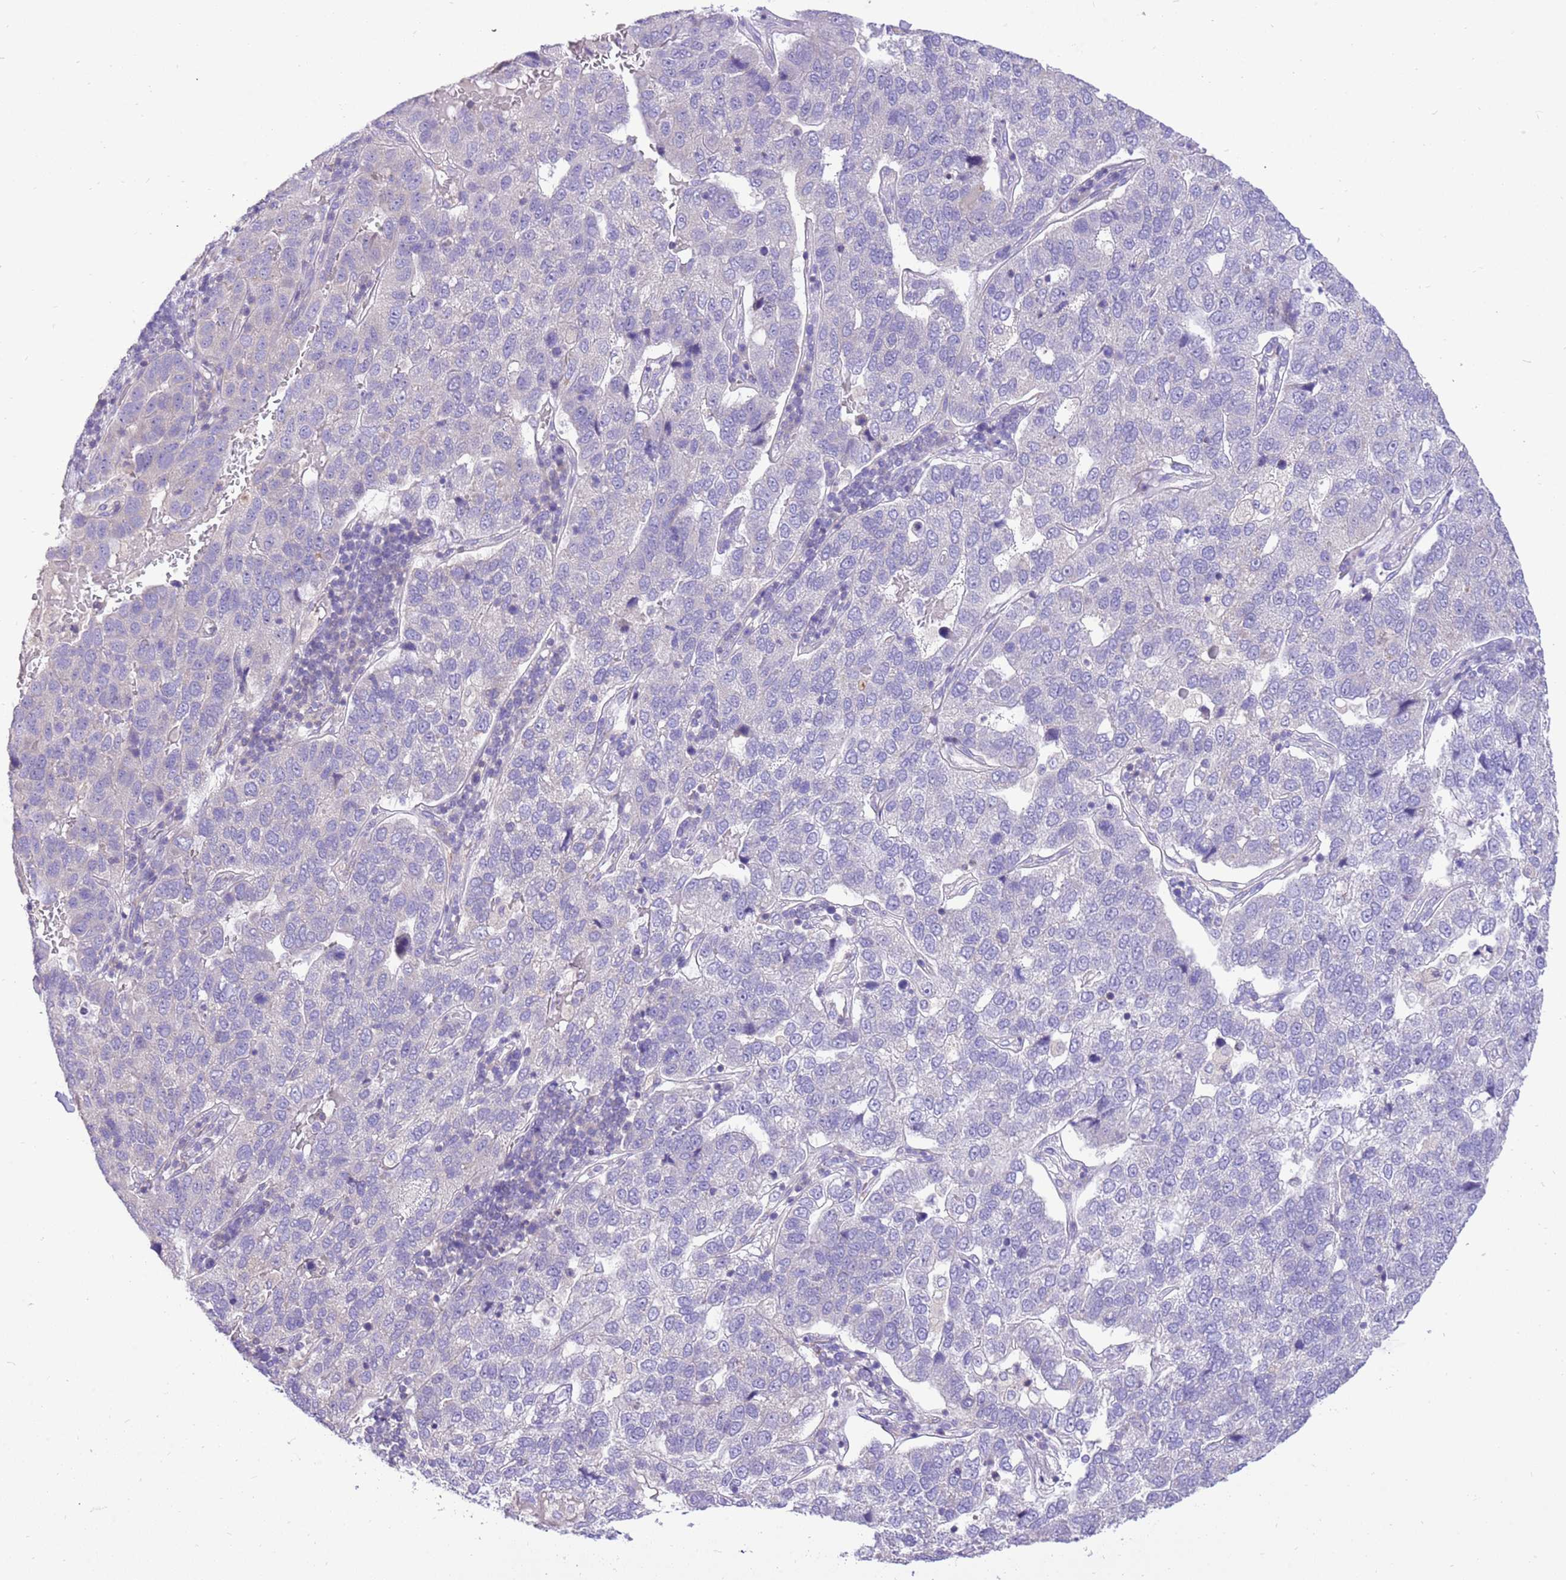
{"staining": {"intensity": "negative", "quantity": "none", "location": "none"}, "tissue": "pancreatic cancer", "cell_type": "Tumor cells", "image_type": "cancer", "snomed": [{"axis": "morphology", "description": "Adenocarcinoma, NOS"}, {"axis": "topography", "description": "Pancreas"}], "caption": "Human pancreatic adenocarcinoma stained for a protein using immunohistochemistry (IHC) displays no staining in tumor cells.", "gene": "GLCE", "patient": {"sex": "female", "age": 61}}